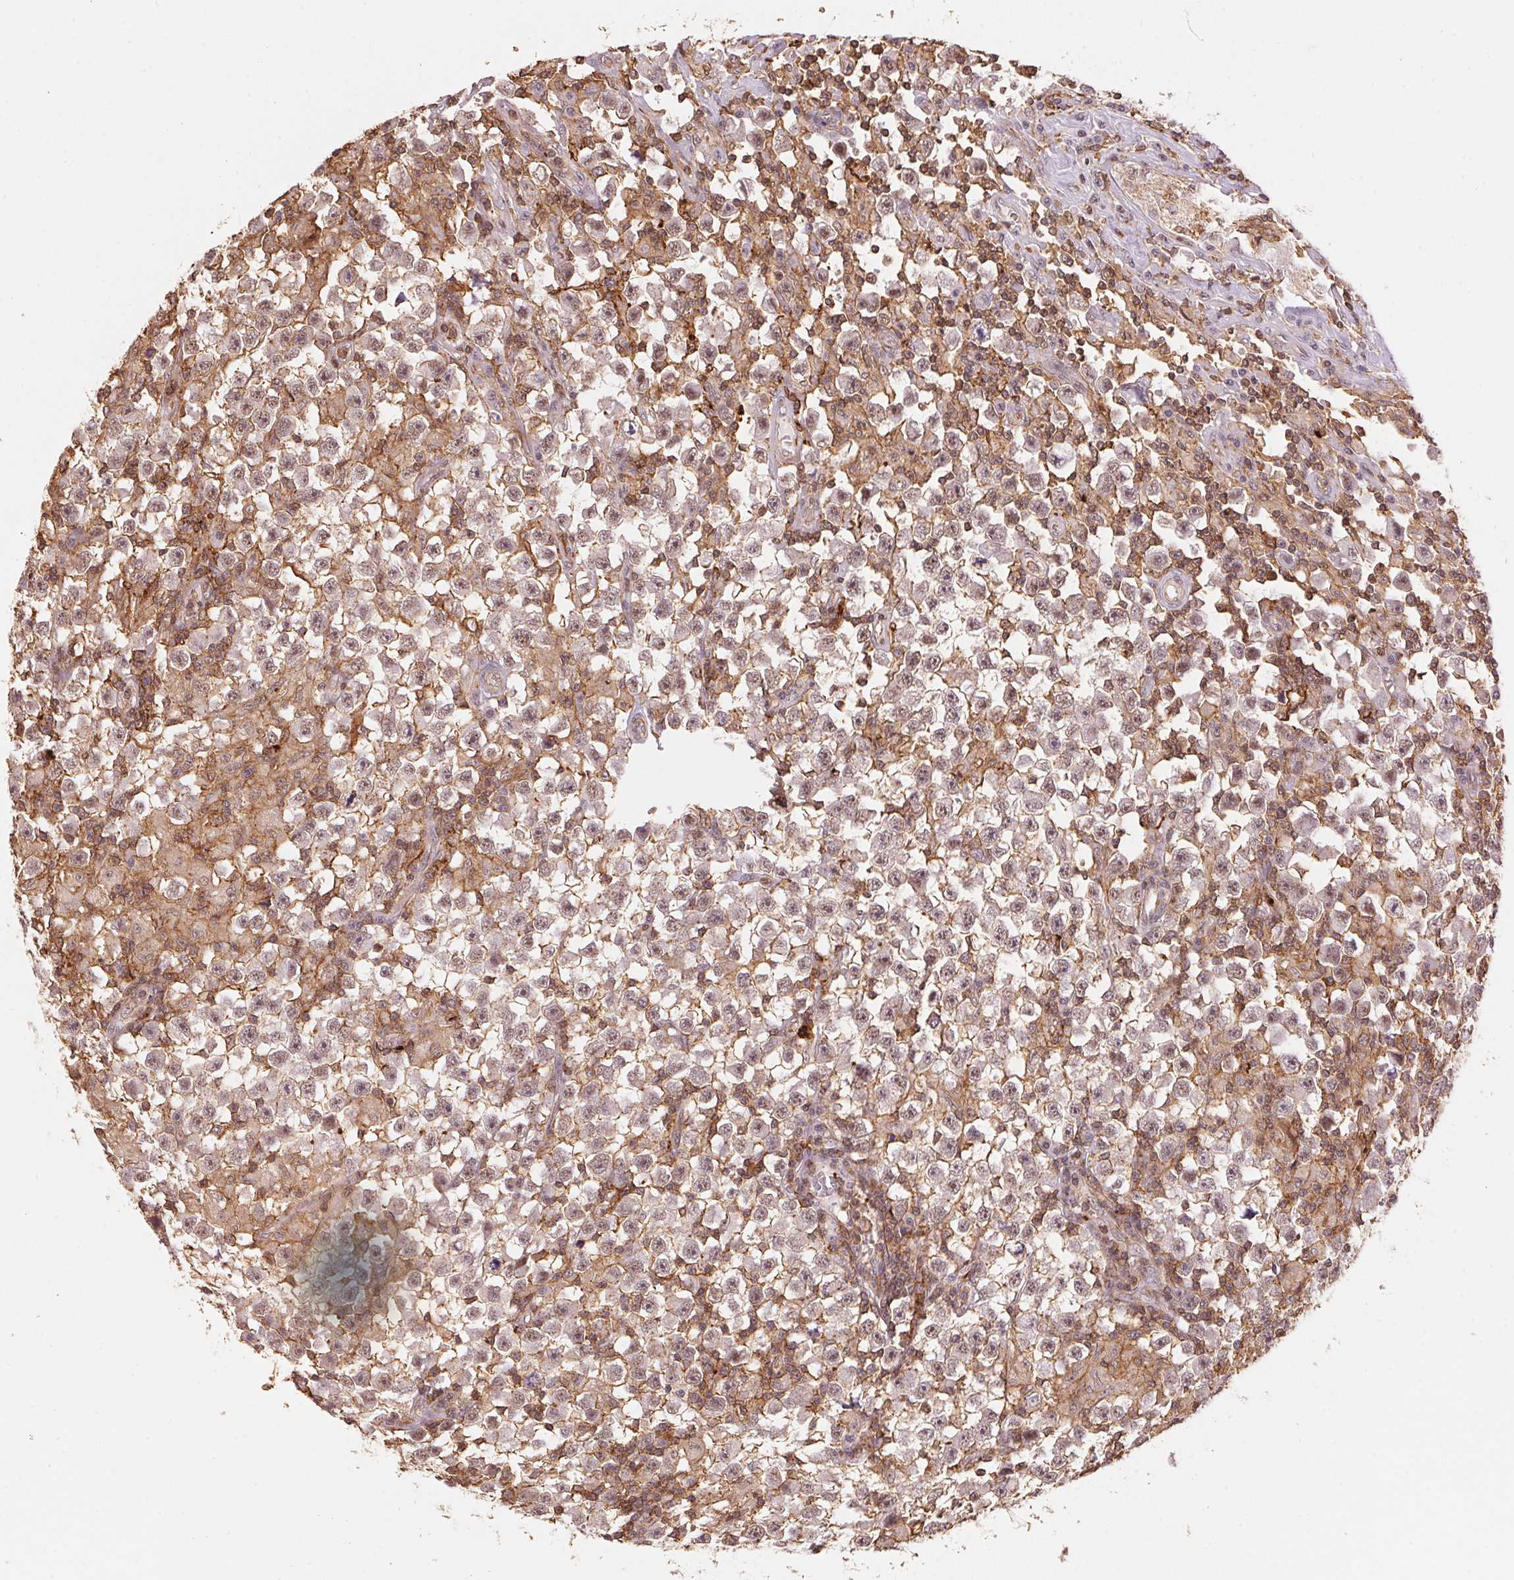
{"staining": {"intensity": "weak", "quantity": "25%-75%", "location": "cytoplasmic/membranous,nuclear"}, "tissue": "testis cancer", "cell_type": "Tumor cells", "image_type": "cancer", "snomed": [{"axis": "morphology", "description": "Seminoma, NOS"}, {"axis": "topography", "description": "Testis"}], "caption": "Testis cancer (seminoma) tissue exhibits weak cytoplasmic/membranous and nuclear expression in approximately 25%-75% of tumor cells", "gene": "HNRNPDL", "patient": {"sex": "male", "age": 33}}